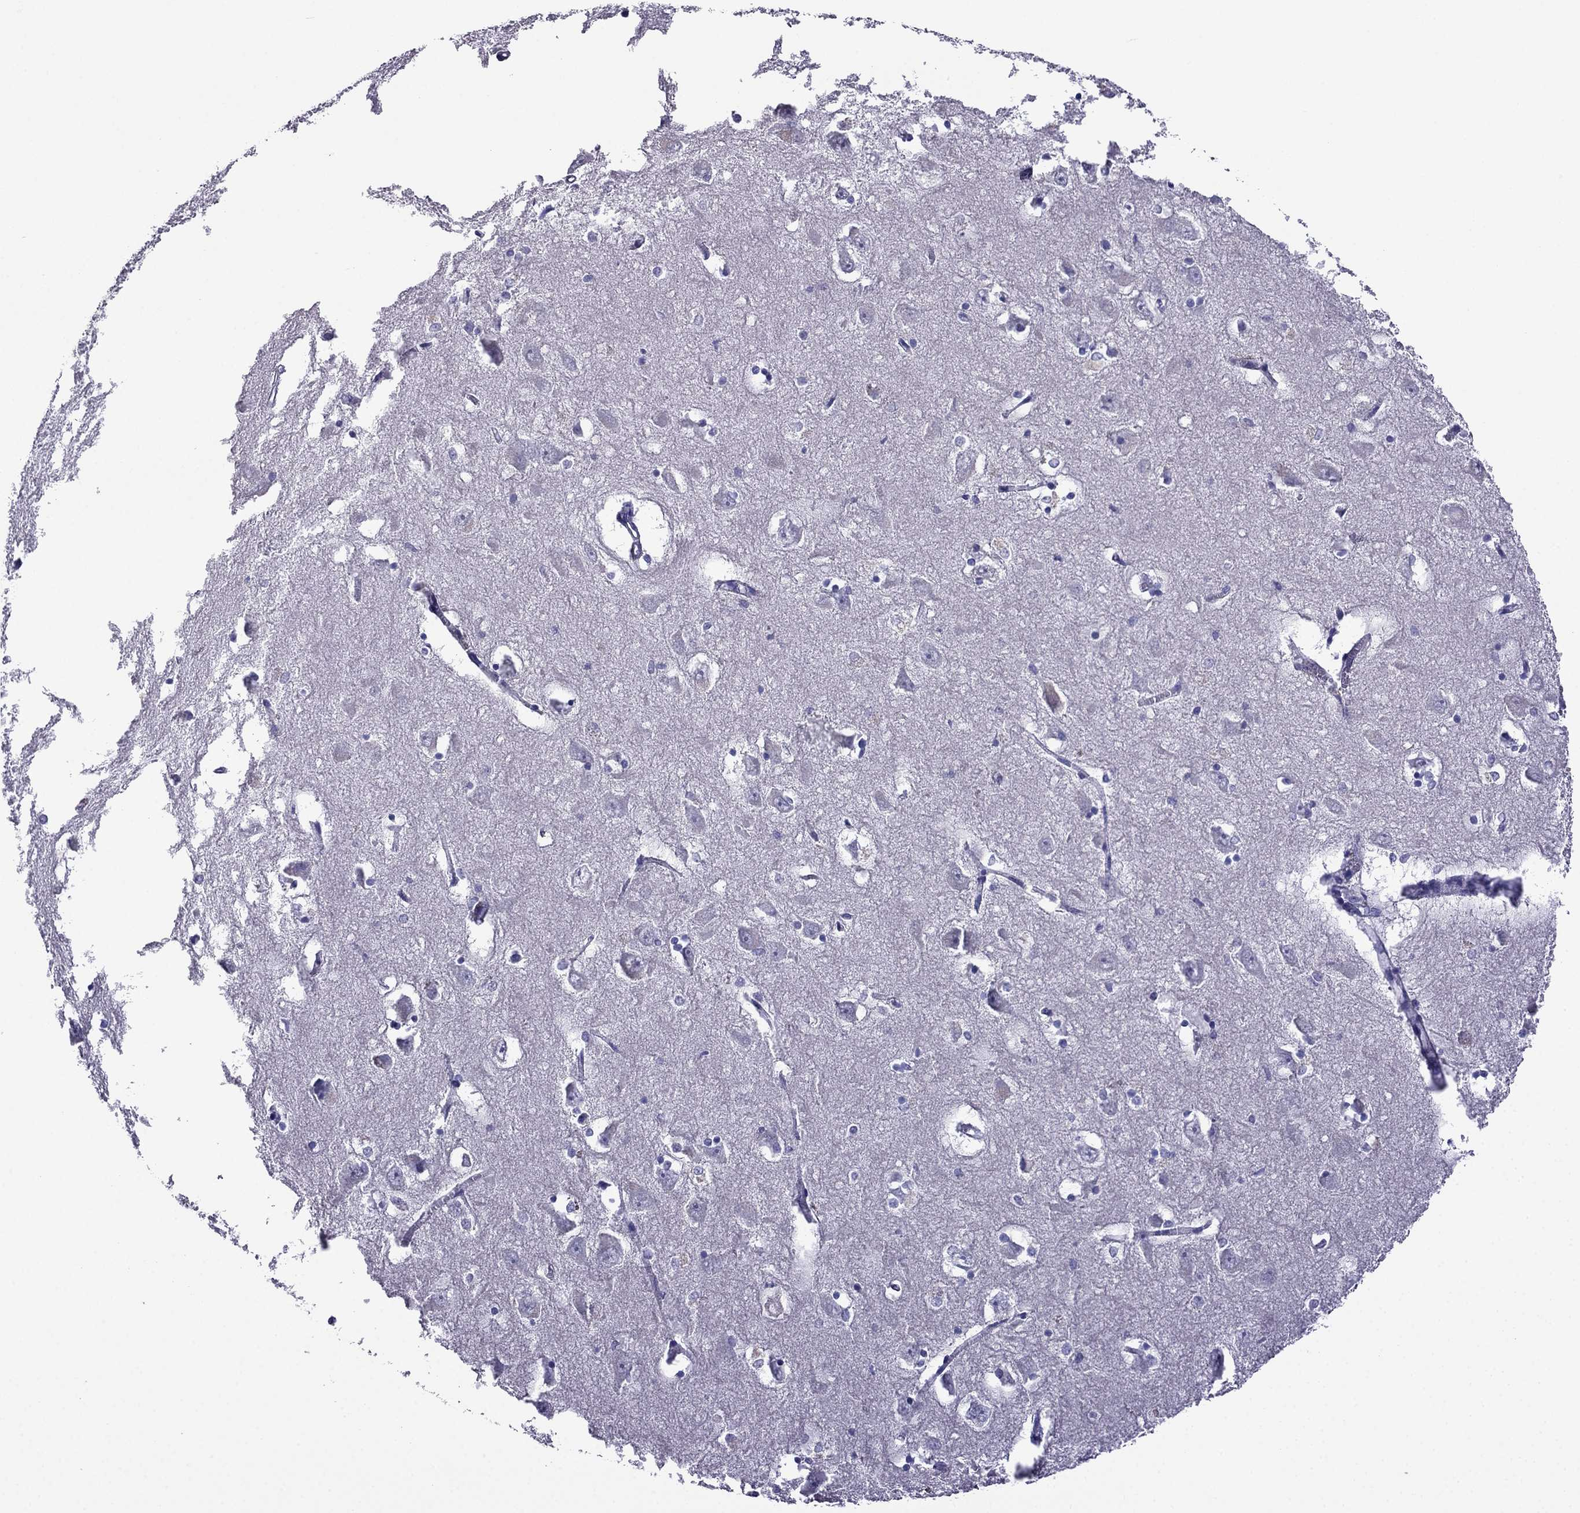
{"staining": {"intensity": "negative", "quantity": "none", "location": "none"}, "tissue": "hippocampus", "cell_type": "Glial cells", "image_type": "normal", "snomed": [{"axis": "morphology", "description": "Normal tissue, NOS"}, {"axis": "topography", "description": "Lateral ventricle wall"}, {"axis": "topography", "description": "Hippocampus"}], "caption": "An immunohistochemistry (IHC) micrograph of unremarkable hippocampus is shown. There is no staining in glial cells of hippocampus.", "gene": "SCNN1D", "patient": {"sex": "female", "age": 63}}